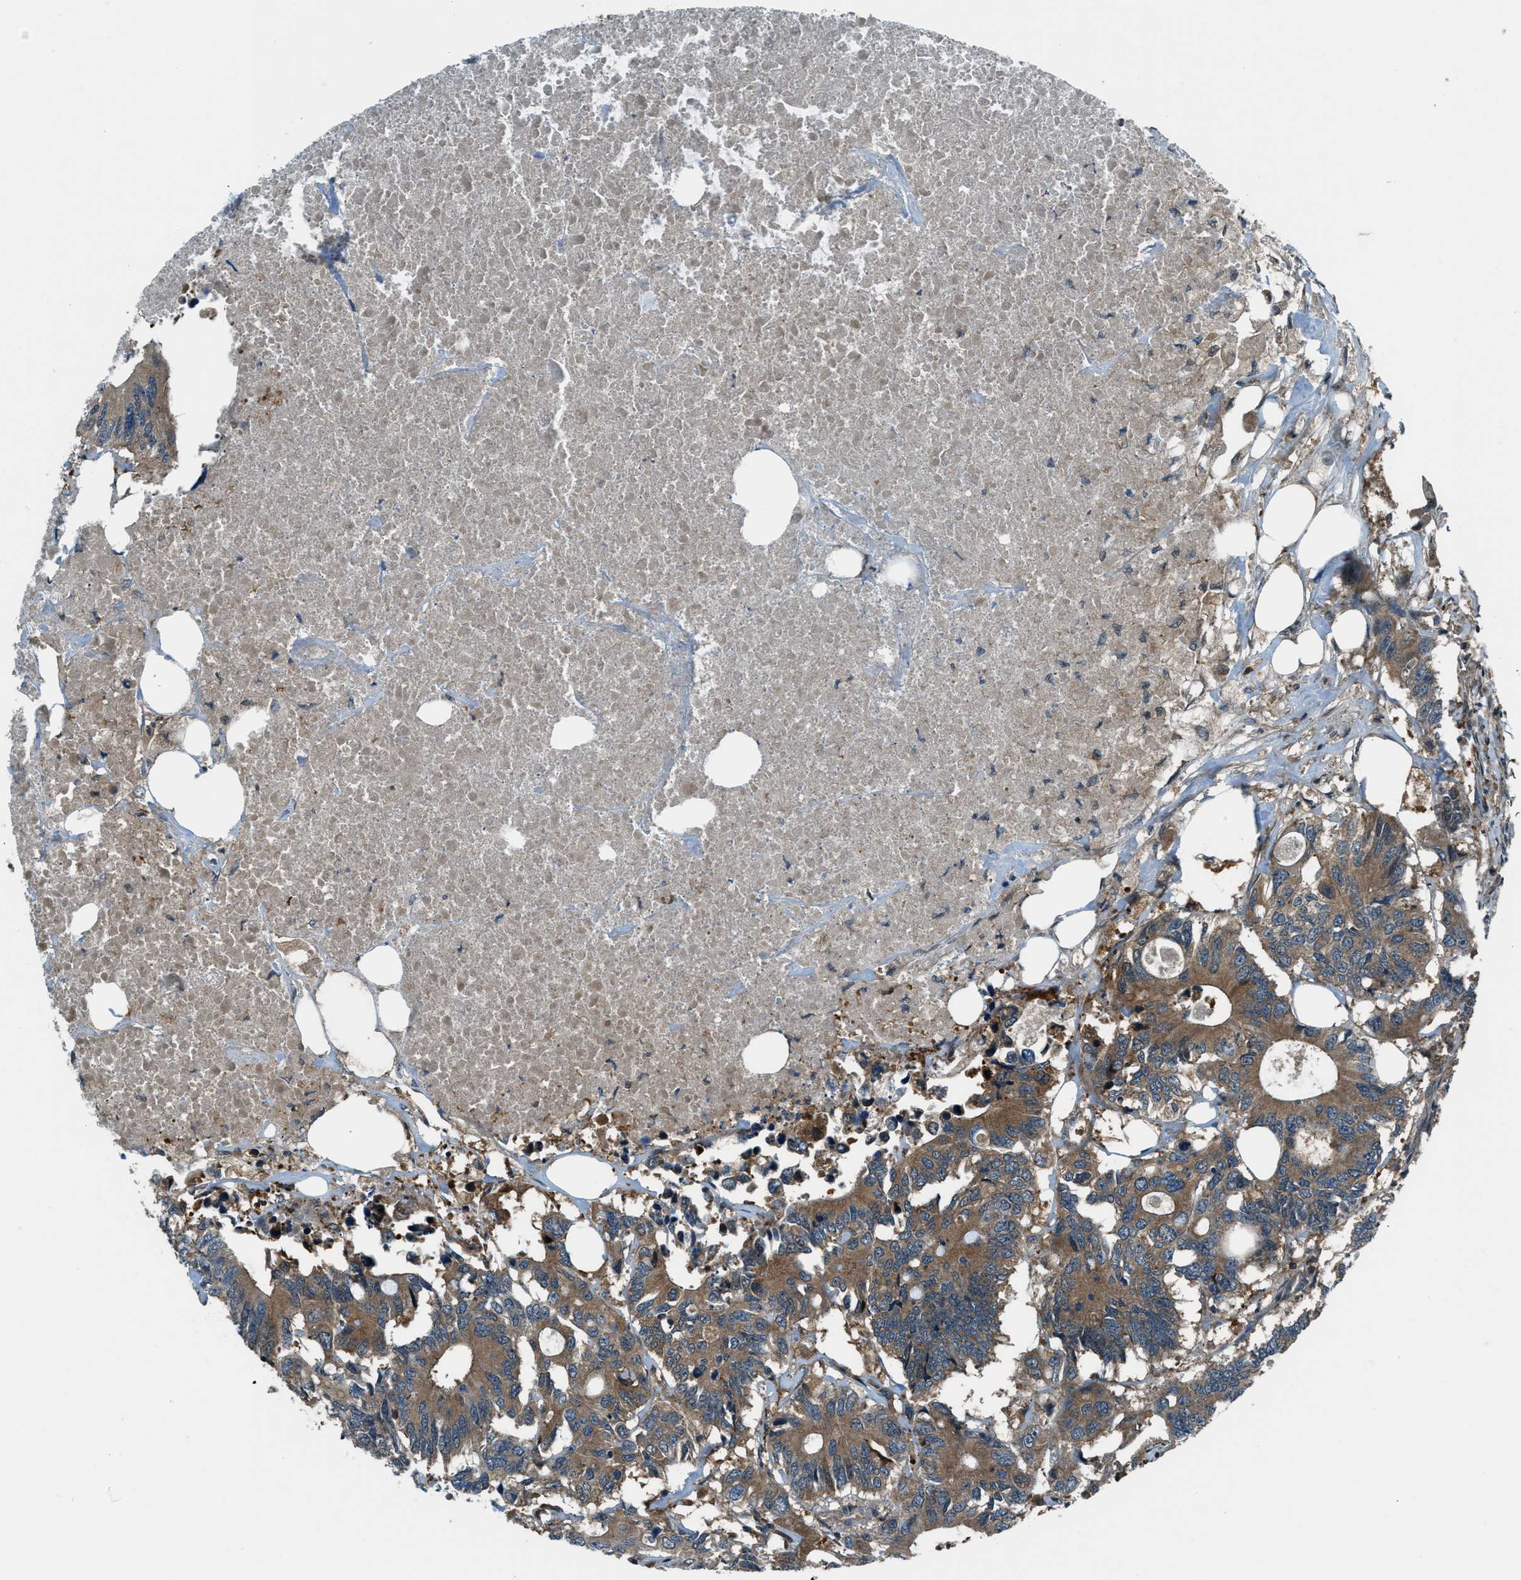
{"staining": {"intensity": "moderate", "quantity": ">75%", "location": "cytoplasmic/membranous"}, "tissue": "colorectal cancer", "cell_type": "Tumor cells", "image_type": "cancer", "snomed": [{"axis": "morphology", "description": "Adenocarcinoma, NOS"}, {"axis": "topography", "description": "Colon"}], "caption": "Tumor cells display medium levels of moderate cytoplasmic/membranous positivity in about >75% of cells in colorectal cancer (adenocarcinoma).", "gene": "HEBP2", "patient": {"sex": "male", "age": 71}}